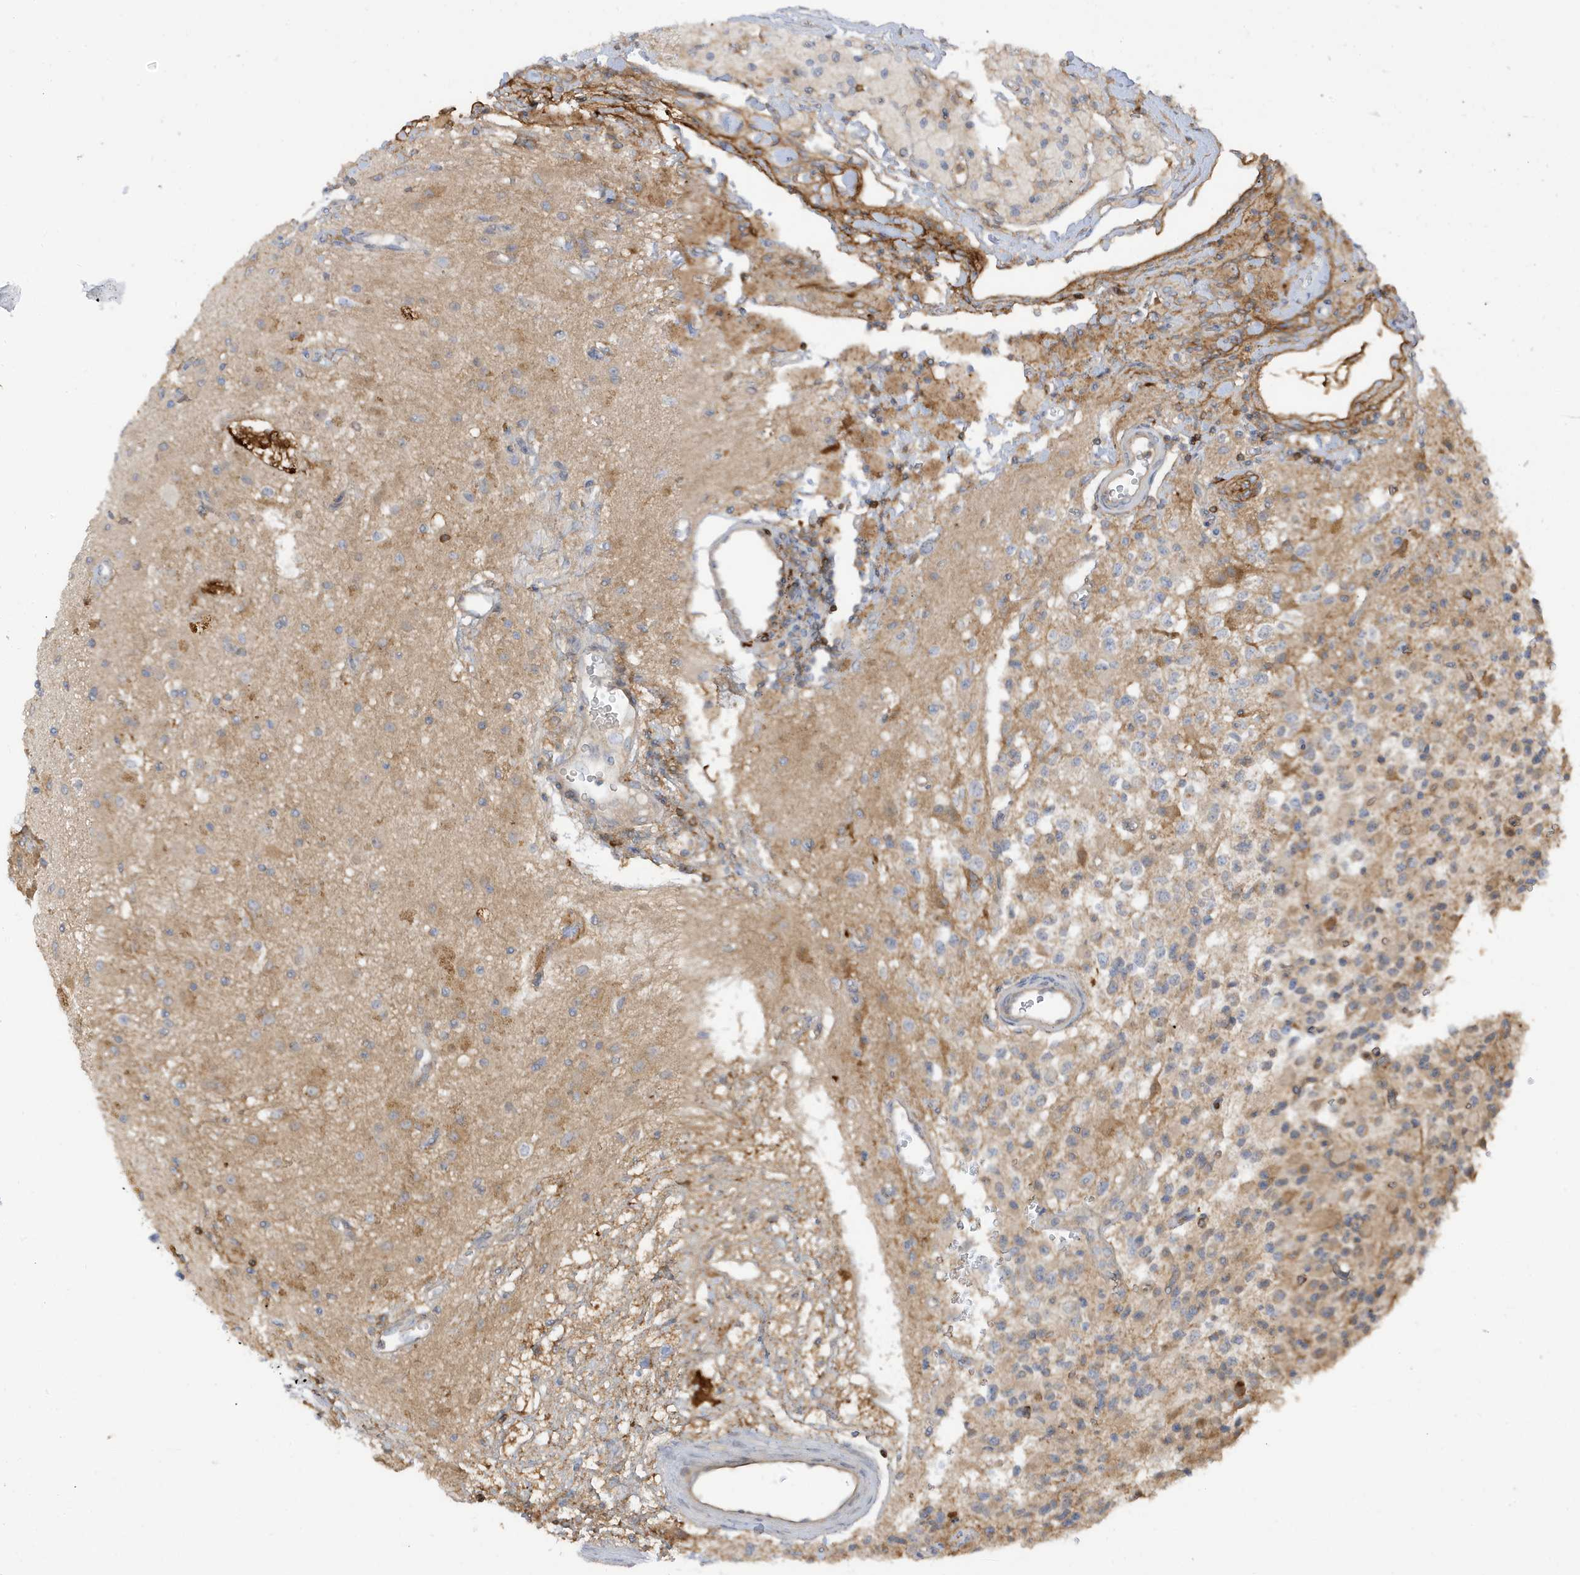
{"staining": {"intensity": "weak", "quantity": "<25%", "location": "cytoplasmic/membranous"}, "tissue": "glioma", "cell_type": "Tumor cells", "image_type": "cancer", "snomed": [{"axis": "morphology", "description": "Glioma, malignant, High grade"}, {"axis": "topography", "description": "Brain"}], "caption": "High magnification brightfield microscopy of high-grade glioma (malignant) stained with DAB (3,3'-diaminobenzidine) (brown) and counterstained with hematoxylin (blue): tumor cells show no significant expression.", "gene": "PHACTR2", "patient": {"sex": "male", "age": 34}}